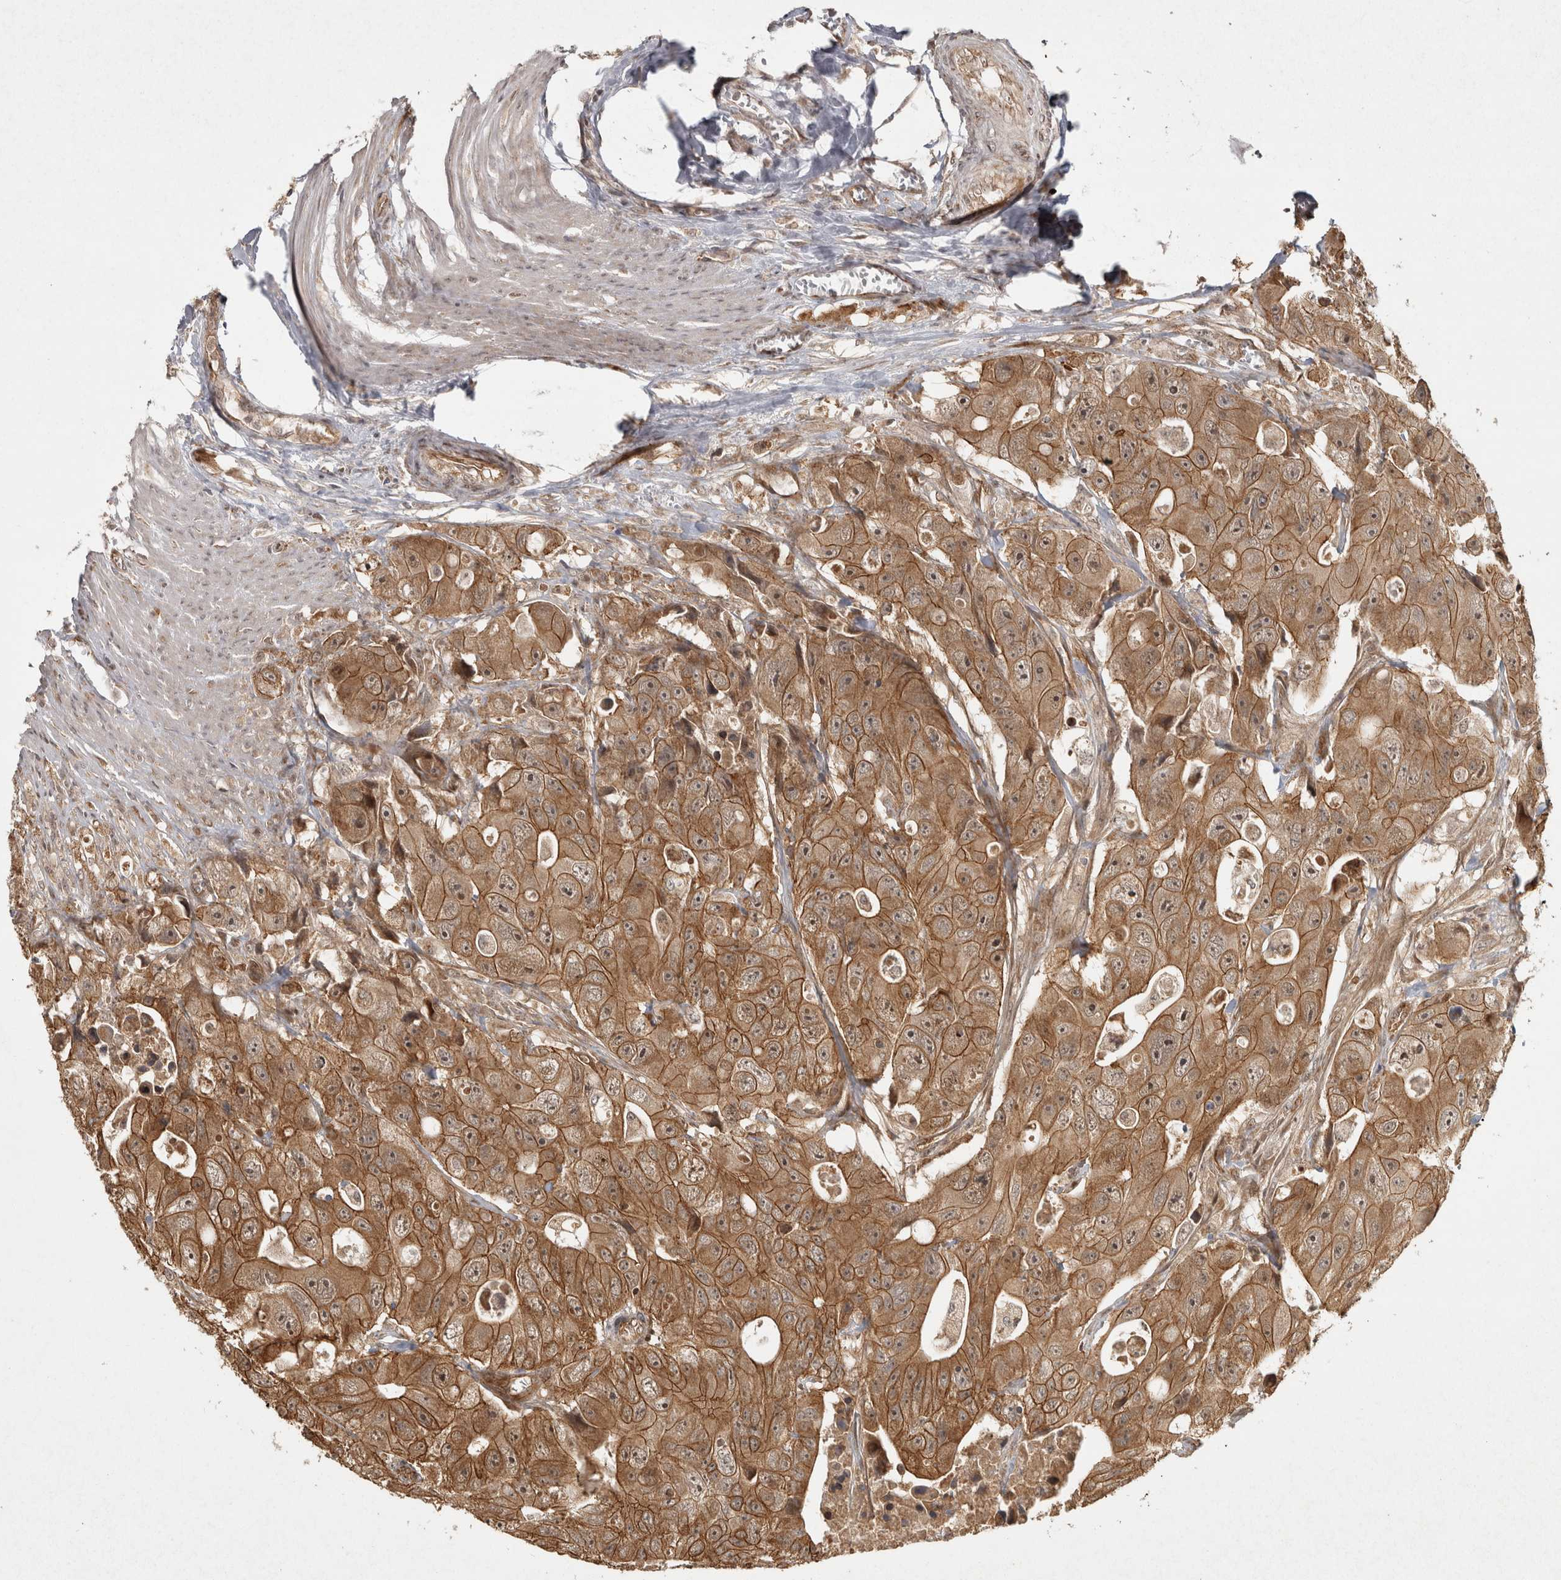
{"staining": {"intensity": "moderate", "quantity": ">75%", "location": "cytoplasmic/membranous"}, "tissue": "colorectal cancer", "cell_type": "Tumor cells", "image_type": "cancer", "snomed": [{"axis": "morphology", "description": "Adenocarcinoma, NOS"}, {"axis": "topography", "description": "Colon"}], "caption": "Immunohistochemical staining of human colorectal adenocarcinoma shows moderate cytoplasmic/membranous protein staining in approximately >75% of tumor cells.", "gene": "CAMSAP2", "patient": {"sex": "female", "age": 46}}